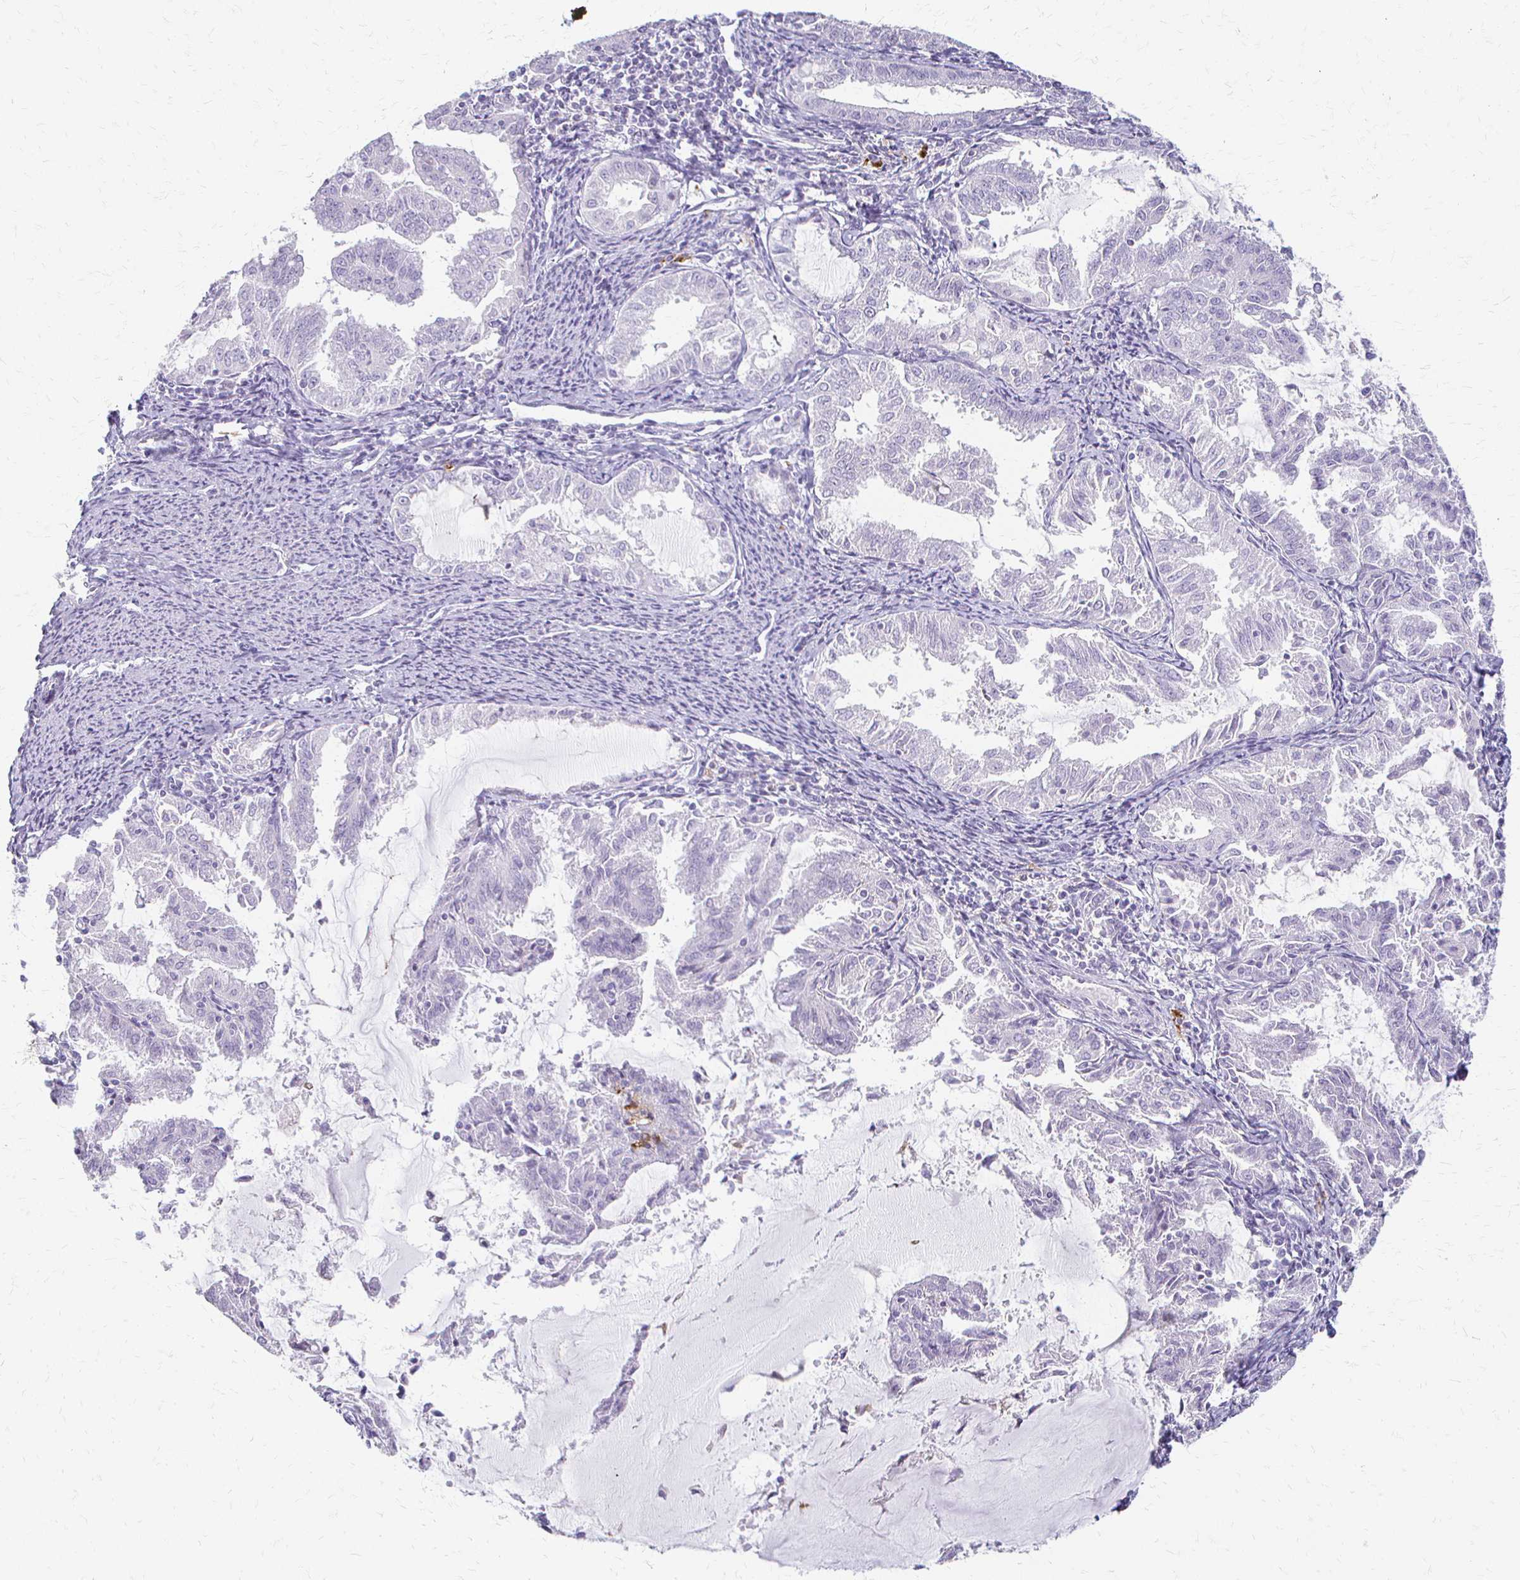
{"staining": {"intensity": "negative", "quantity": "none", "location": "none"}, "tissue": "endometrial cancer", "cell_type": "Tumor cells", "image_type": "cancer", "snomed": [{"axis": "morphology", "description": "Adenocarcinoma, NOS"}, {"axis": "topography", "description": "Endometrium"}], "caption": "DAB immunohistochemical staining of endometrial adenocarcinoma demonstrates no significant positivity in tumor cells. Nuclei are stained in blue.", "gene": "ACP5", "patient": {"sex": "female", "age": 70}}